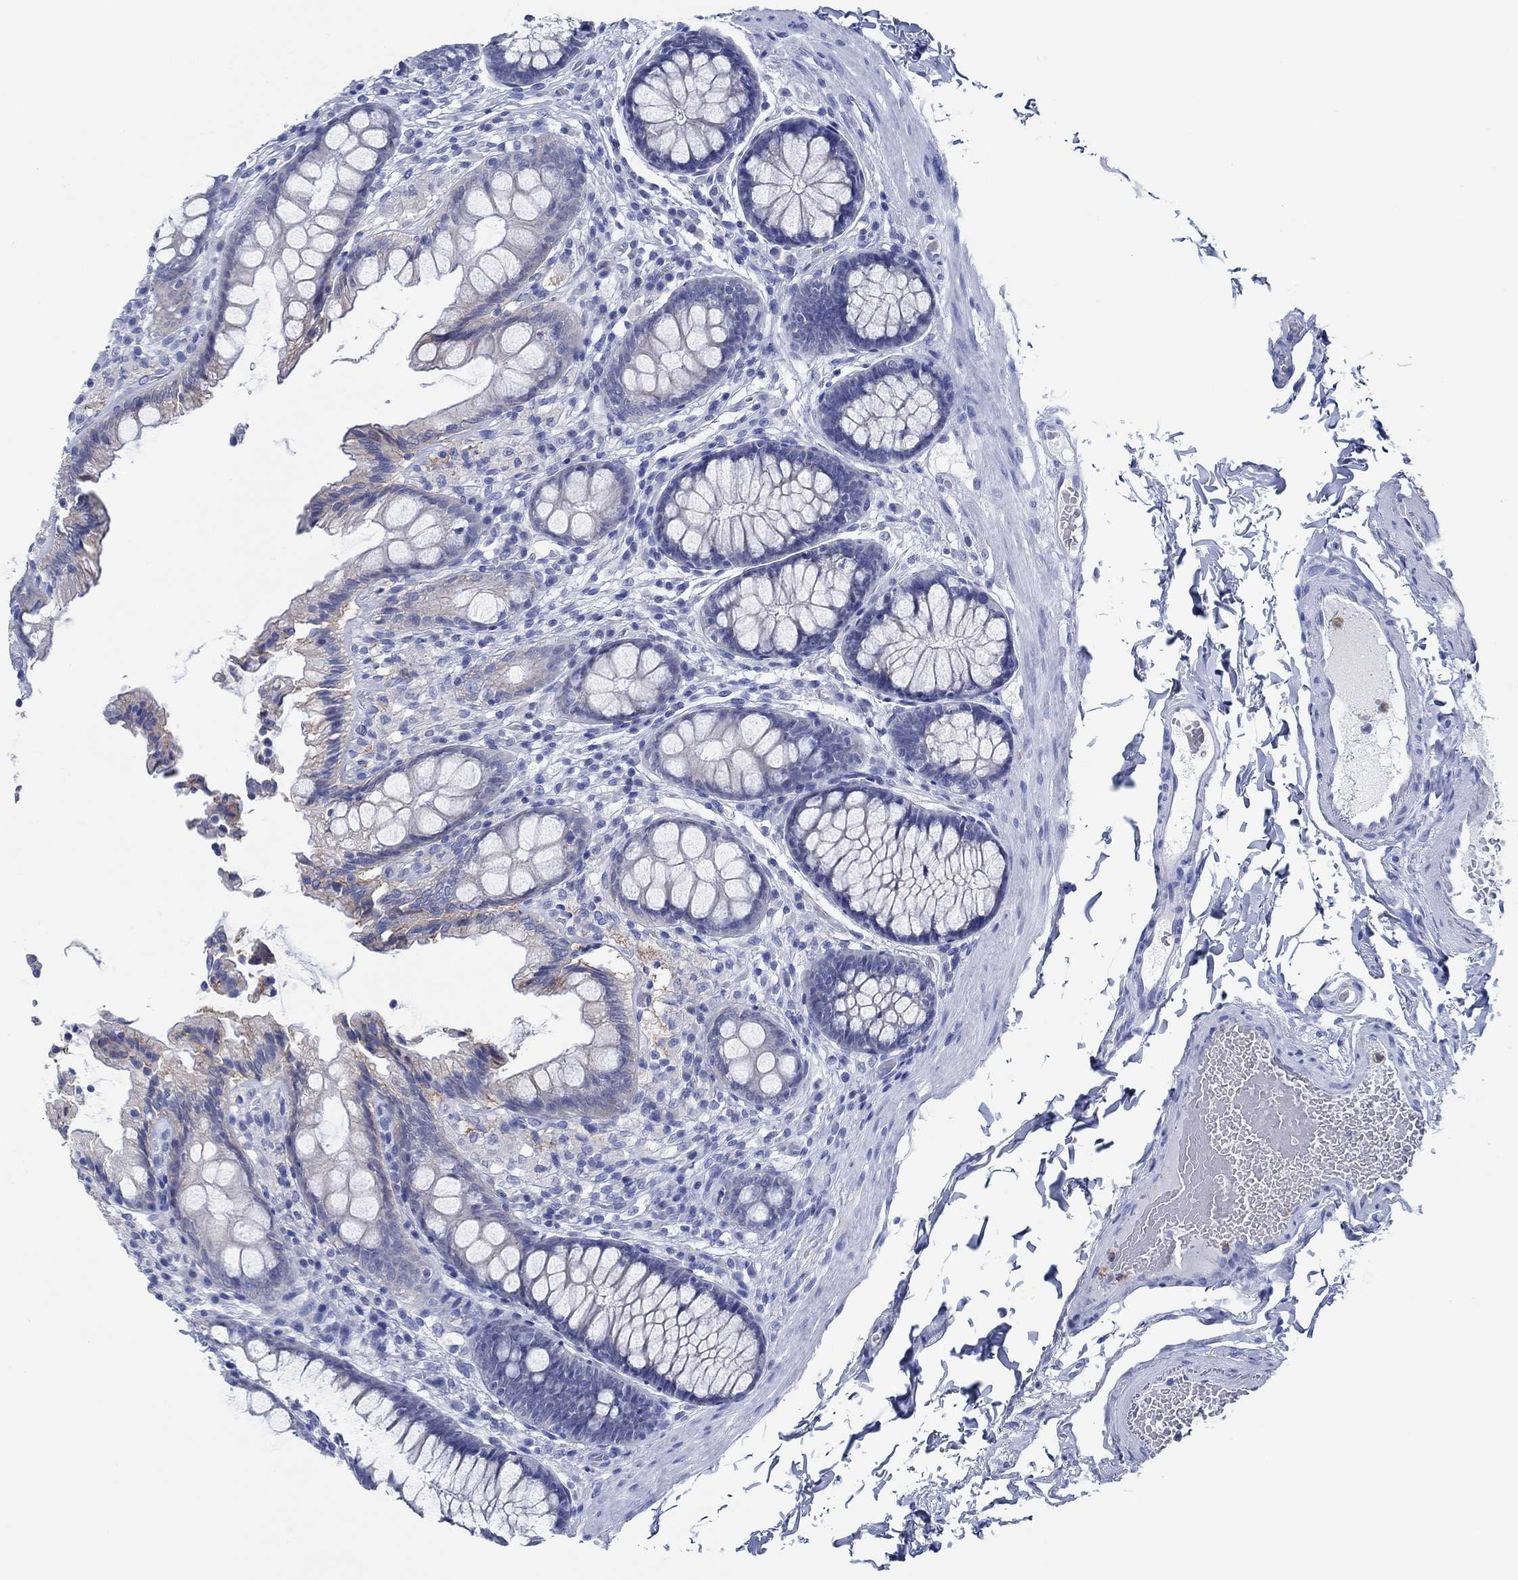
{"staining": {"intensity": "negative", "quantity": "none", "location": "none"}, "tissue": "colon", "cell_type": "Endothelial cells", "image_type": "normal", "snomed": [{"axis": "morphology", "description": "Normal tissue, NOS"}, {"axis": "topography", "description": "Colon"}], "caption": "Endothelial cells show no significant expression in benign colon.", "gene": "ZNF671", "patient": {"sex": "female", "age": 86}}